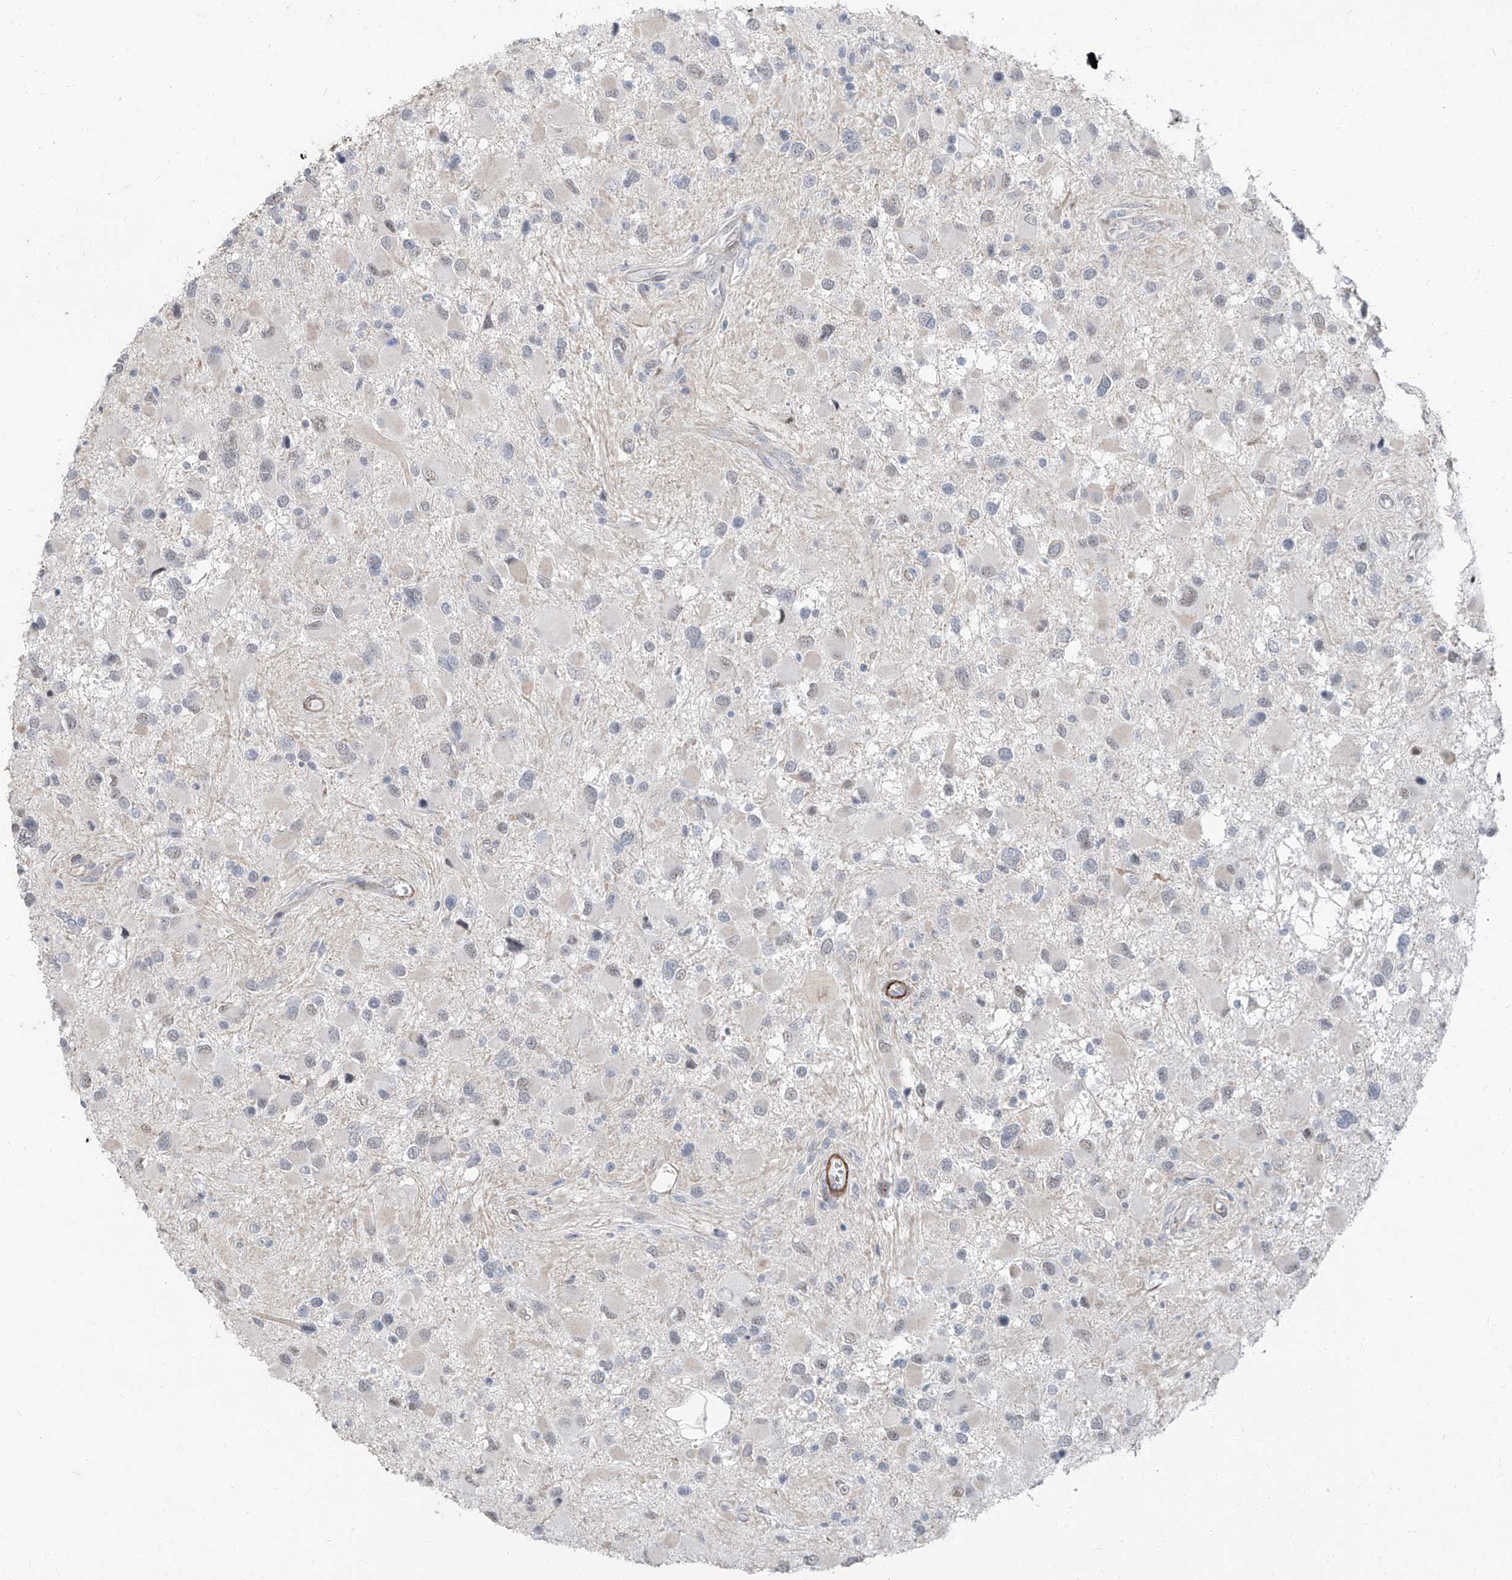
{"staining": {"intensity": "negative", "quantity": "none", "location": "none"}, "tissue": "glioma", "cell_type": "Tumor cells", "image_type": "cancer", "snomed": [{"axis": "morphology", "description": "Glioma, malignant, High grade"}, {"axis": "topography", "description": "Brain"}], "caption": "Immunohistochemistry (IHC) of malignant glioma (high-grade) exhibits no staining in tumor cells.", "gene": "TXLNB", "patient": {"sex": "male", "age": 53}}